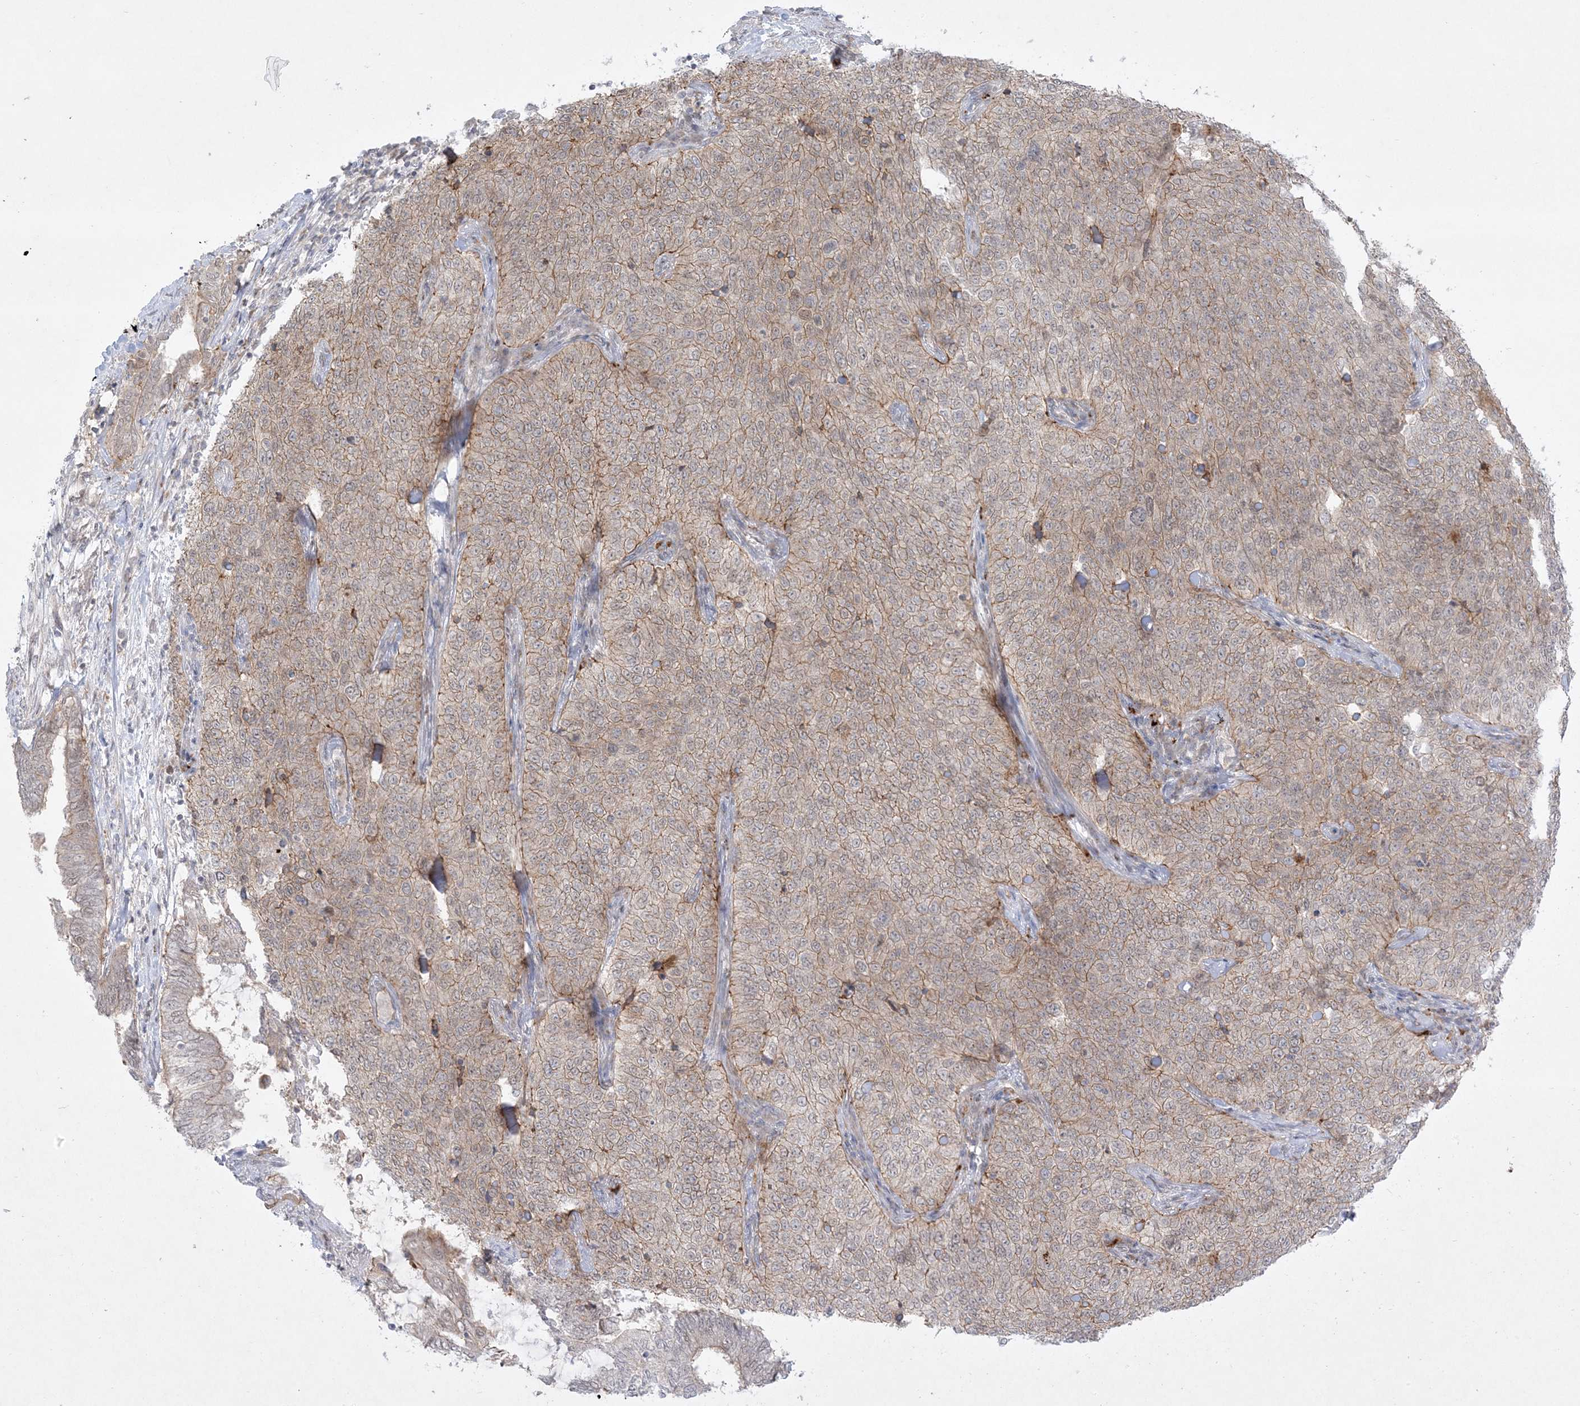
{"staining": {"intensity": "moderate", "quantity": ">75%", "location": "cytoplasmic/membranous"}, "tissue": "cervical cancer", "cell_type": "Tumor cells", "image_type": "cancer", "snomed": [{"axis": "morphology", "description": "Squamous cell carcinoma, NOS"}, {"axis": "topography", "description": "Cervix"}], "caption": "Human cervical cancer (squamous cell carcinoma) stained with a brown dye demonstrates moderate cytoplasmic/membranous positive expression in approximately >75% of tumor cells.", "gene": "PTK6", "patient": {"sex": "female", "age": 35}}